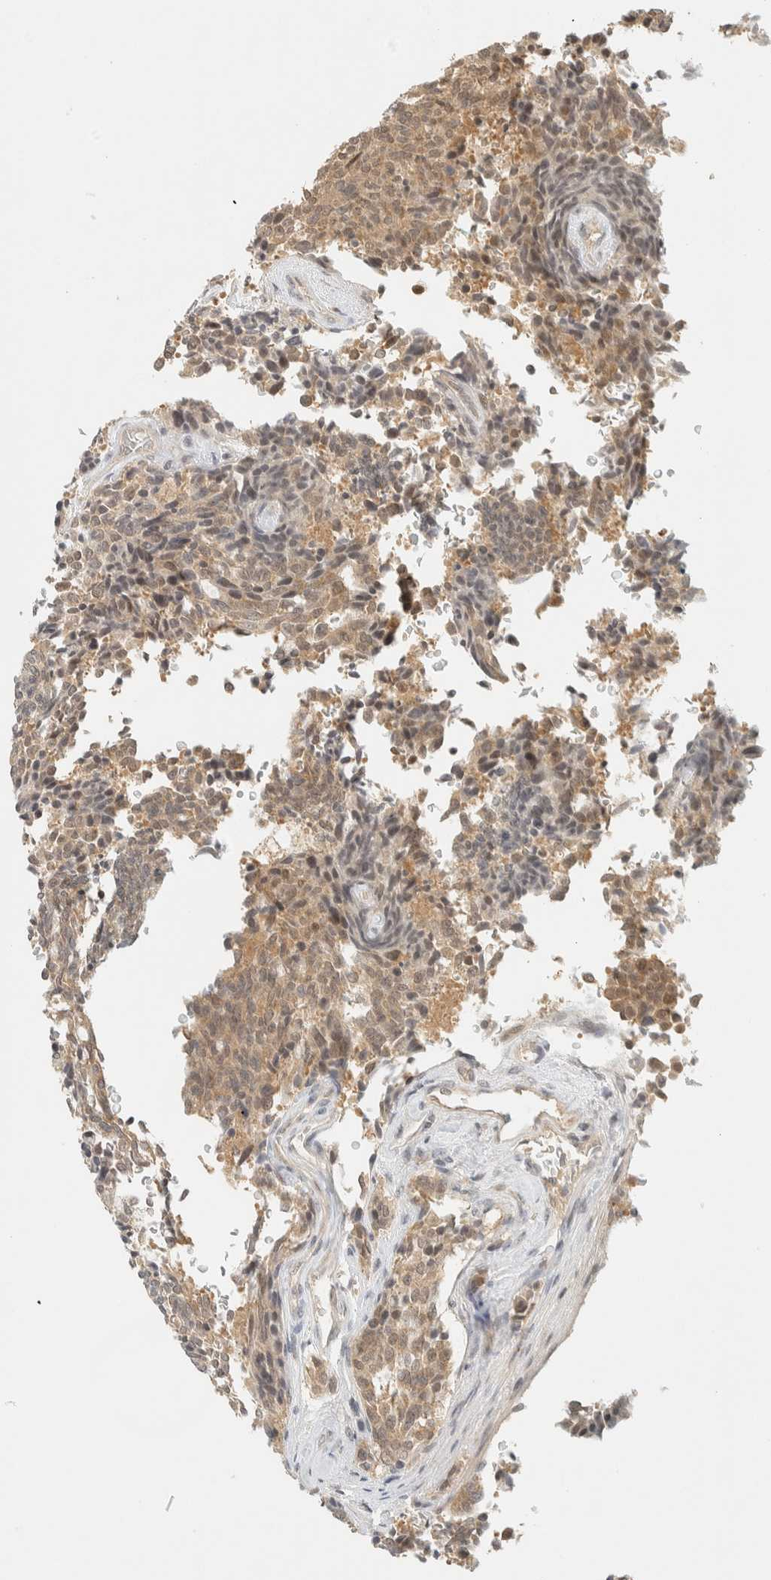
{"staining": {"intensity": "weak", "quantity": ">75%", "location": "cytoplasmic/membranous"}, "tissue": "carcinoid", "cell_type": "Tumor cells", "image_type": "cancer", "snomed": [{"axis": "morphology", "description": "Carcinoid, malignant, NOS"}, {"axis": "topography", "description": "Pancreas"}], "caption": "The image shows immunohistochemical staining of carcinoid (malignant). There is weak cytoplasmic/membranous staining is identified in approximately >75% of tumor cells. Nuclei are stained in blue.", "gene": "KIFAP3", "patient": {"sex": "female", "age": 54}}